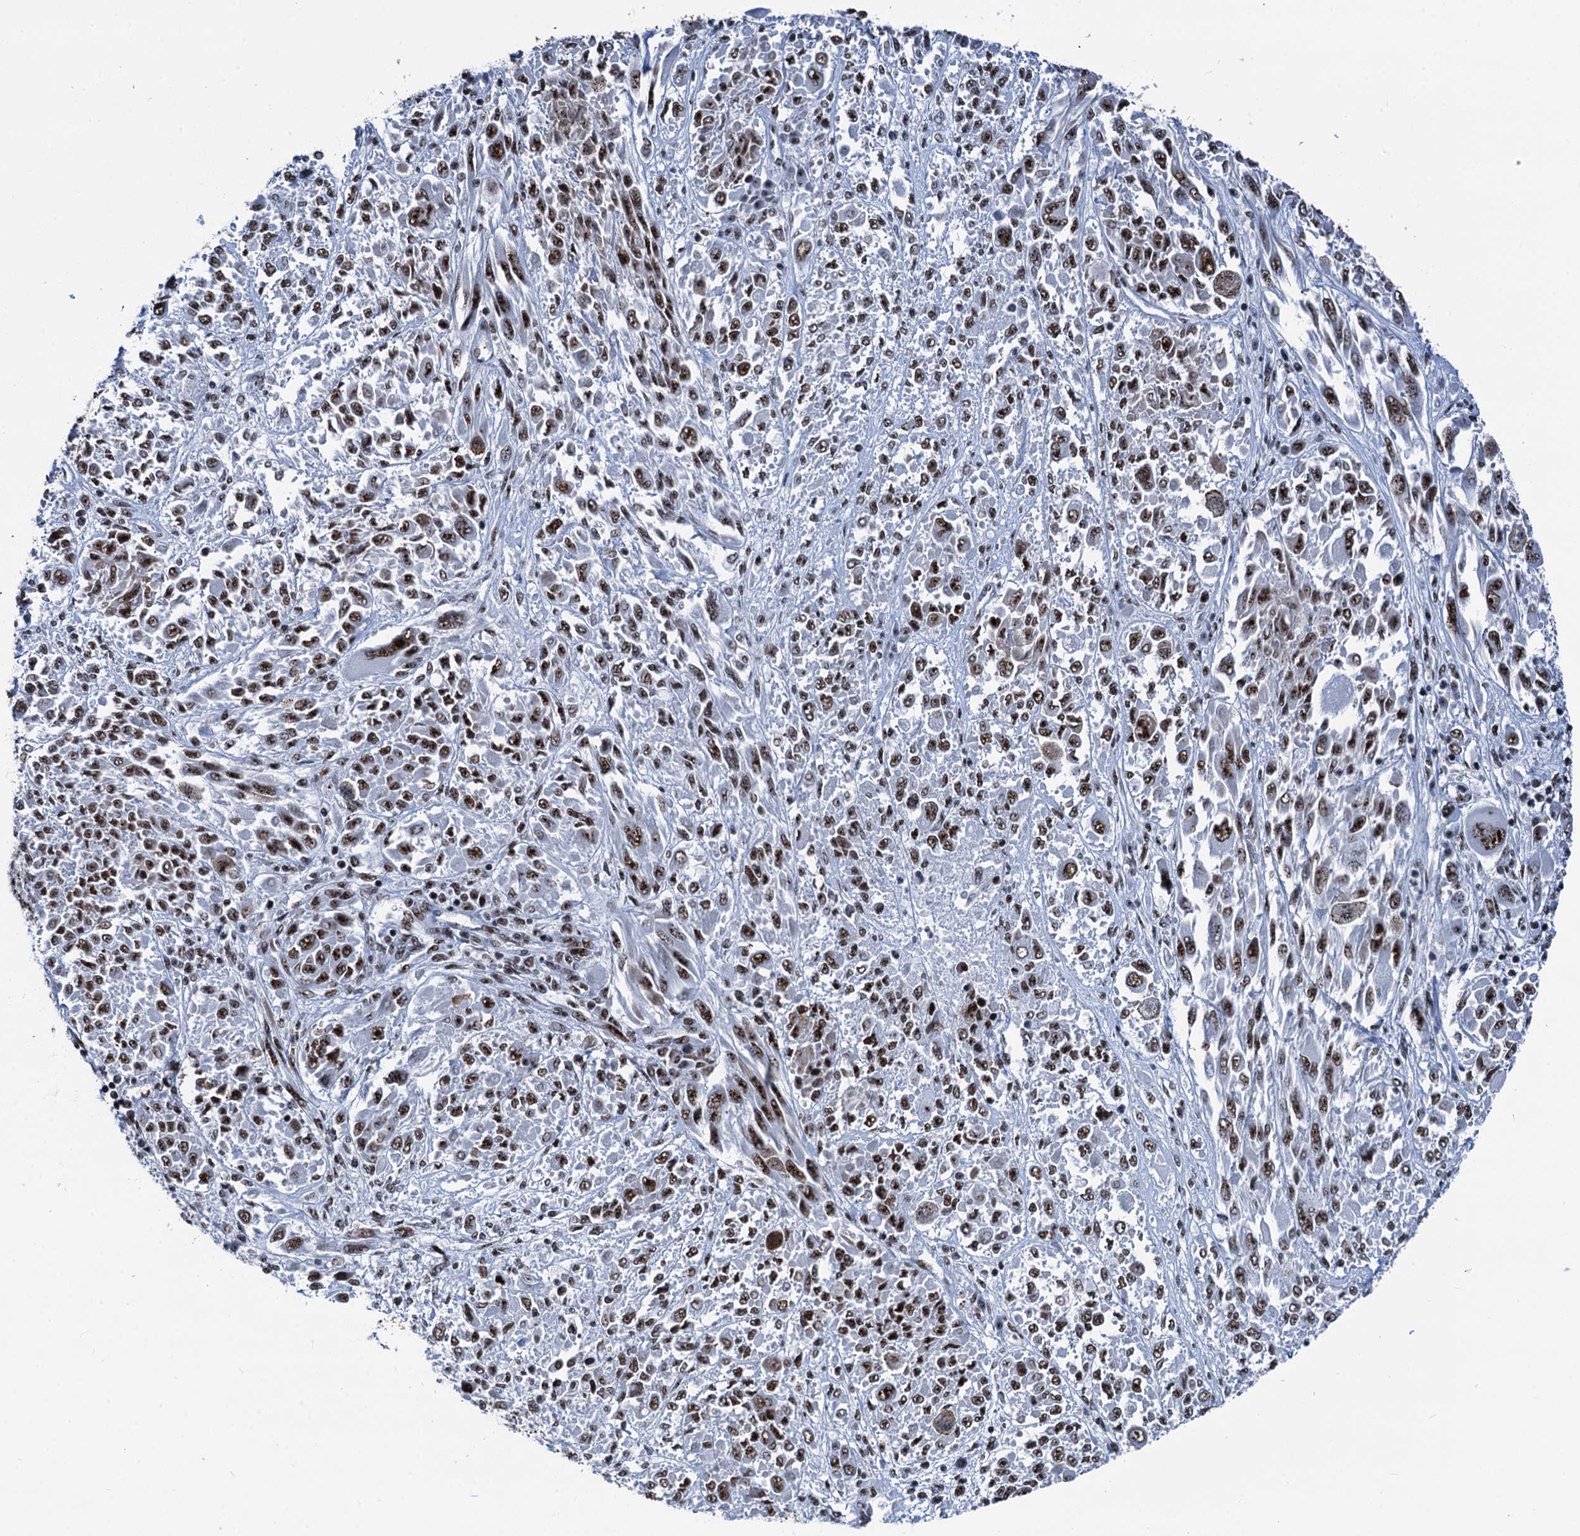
{"staining": {"intensity": "moderate", "quantity": ">75%", "location": "nuclear"}, "tissue": "melanoma", "cell_type": "Tumor cells", "image_type": "cancer", "snomed": [{"axis": "morphology", "description": "Malignant melanoma, NOS"}, {"axis": "topography", "description": "Skin"}], "caption": "Moderate nuclear protein expression is appreciated in approximately >75% of tumor cells in malignant melanoma. The staining was performed using DAB (3,3'-diaminobenzidine), with brown indicating positive protein expression. Nuclei are stained blue with hematoxylin.", "gene": "DDX23", "patient": {"sex": "female", "age": 91}}